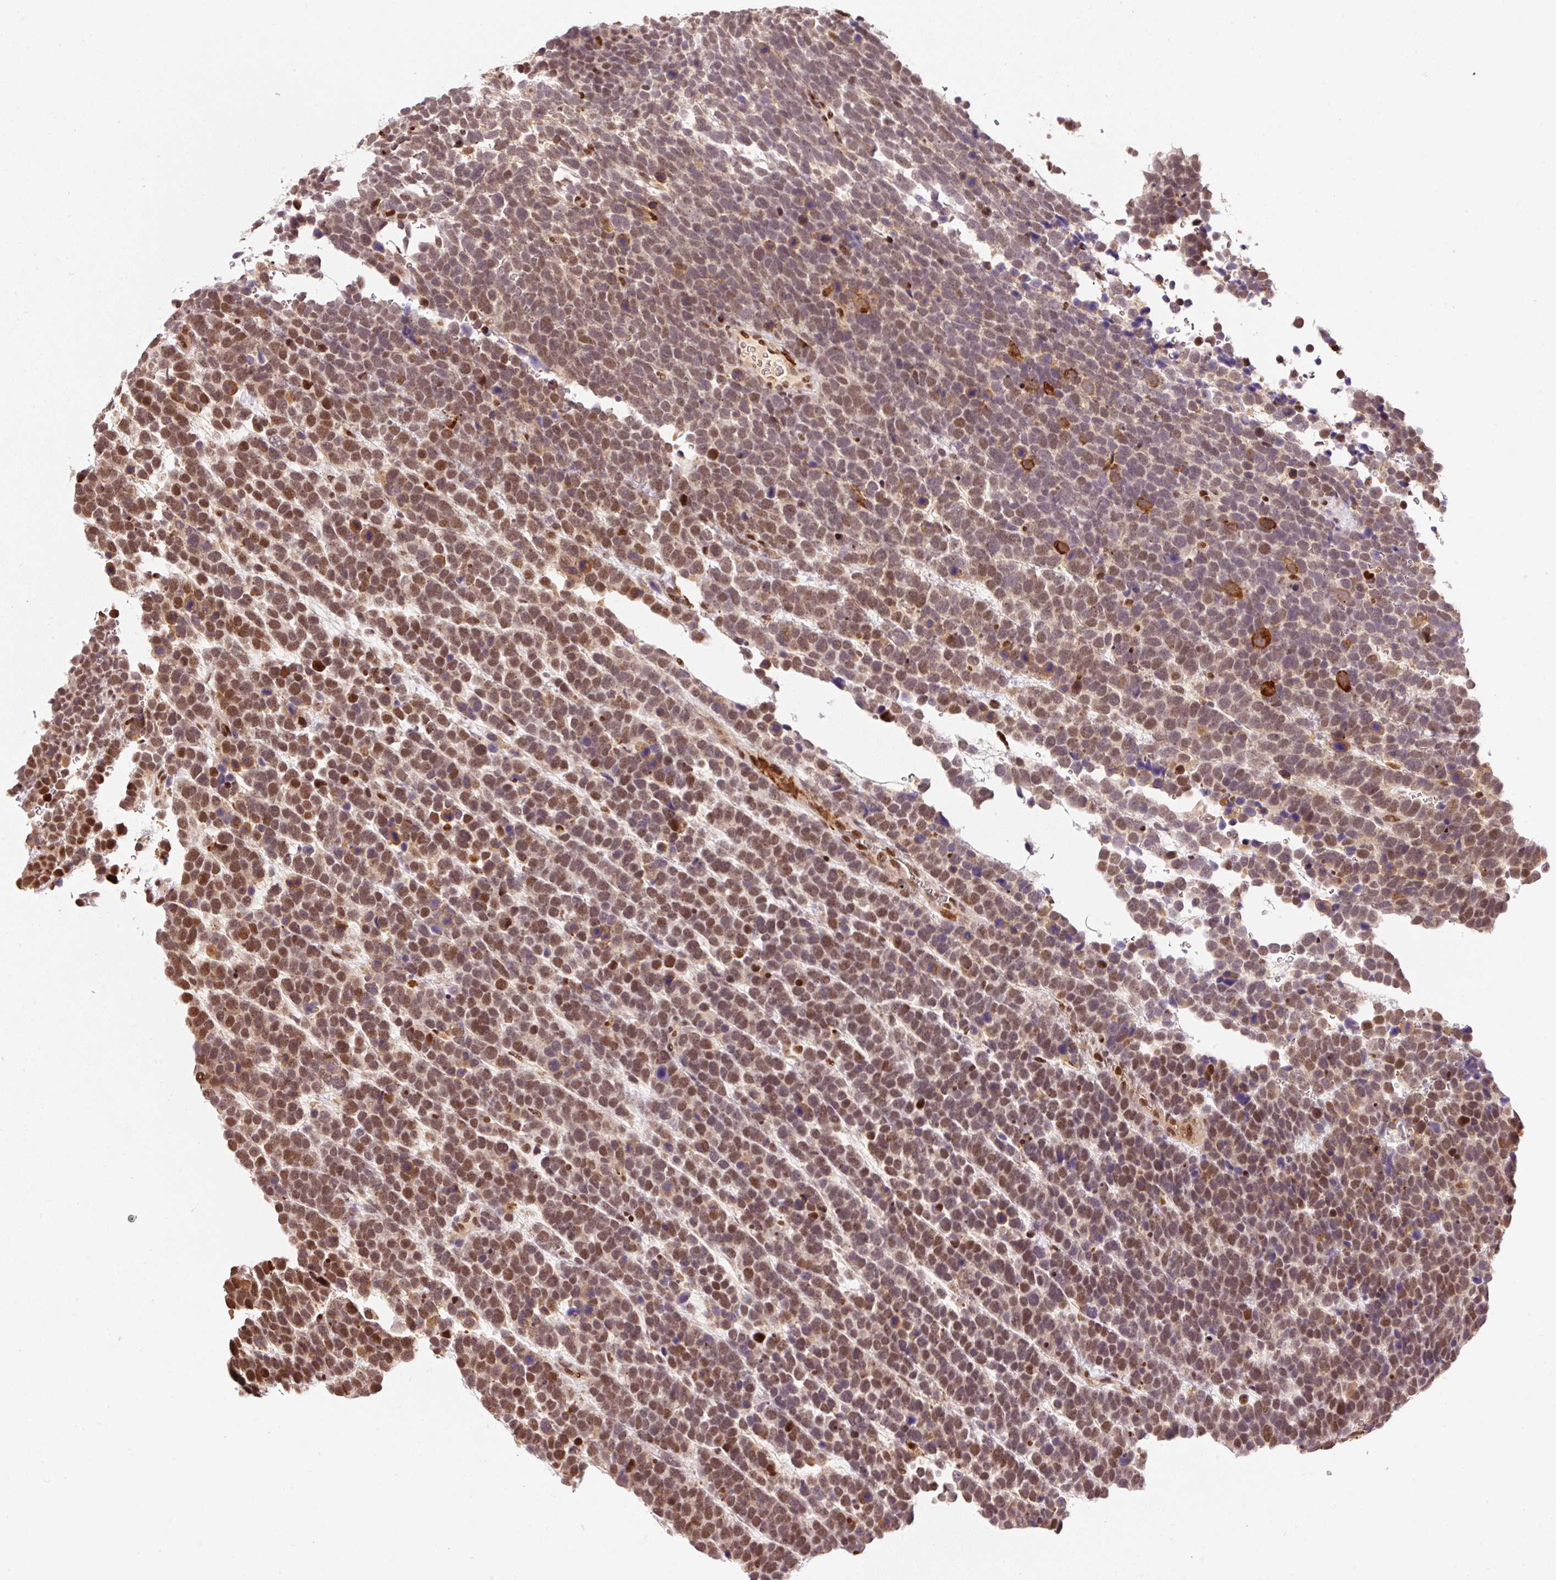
{"staining": {"intensity": "moderate", "quantity": ">75%", "location": "nuclear"}, "tissue": "urothelial cancer", "cell_type": "Tumor cells", "image_type": "cancer", "snomed": [{"axis": "morphology", "description": "Urothelial carcinoma, High grade"}, {"axis": "topography", "description": "Urinary bladder"}], "caption": "IHC staining of urothelial carcinoma (high-grade), which displays medium levels of moderate nuclear positivity in approximately >75% of tumor cells indicating moderate nuclear protein staining. The staining was performed using DAB (3,3'-diaminobenzidine) (brown) for protein detection and nuclei were counterstained in hematoxylin (blue).", "gene": "GPR139", "patient": {"sex": "female", "age": 82}}